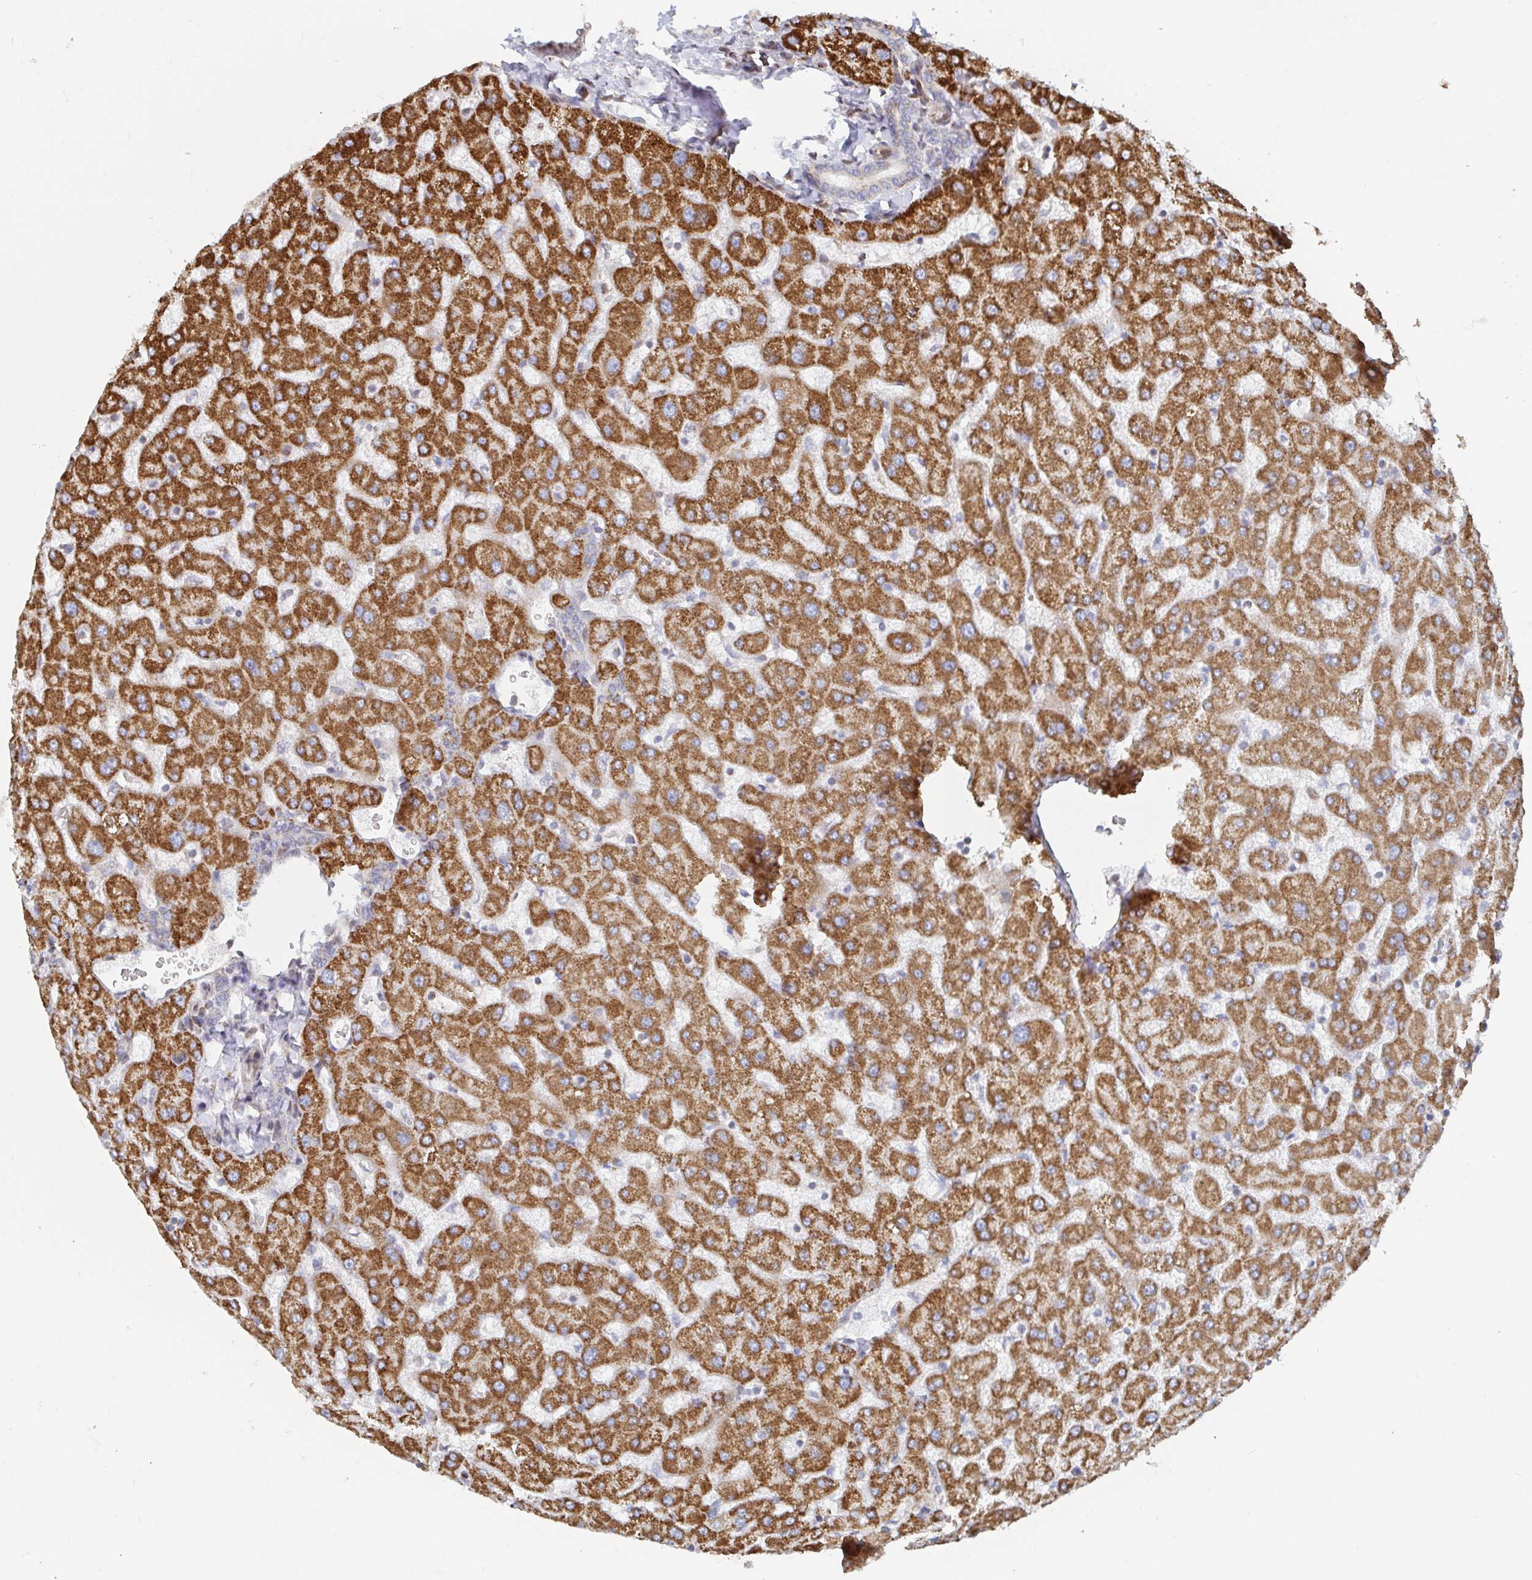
{"staining": {"intensity": "weak", "quantity": "<25%", "location": "cytoplasmic/membranous"}, "tissue": "liver", "cell_type": "Cholangiocytes", "image_type": "normal", "snomed": [{"axis": "morphology", "description": "Normal tissue, NOS"}, {"axis": "topography", "description": "Liver"}], "caption": "IHC micrograph of unremarkable liver stained for a protein (brown), which demonstrates no positivity in cholangiocytes.", "gene": "STARD8", "patient": {"sex": "female", "age": 63}}